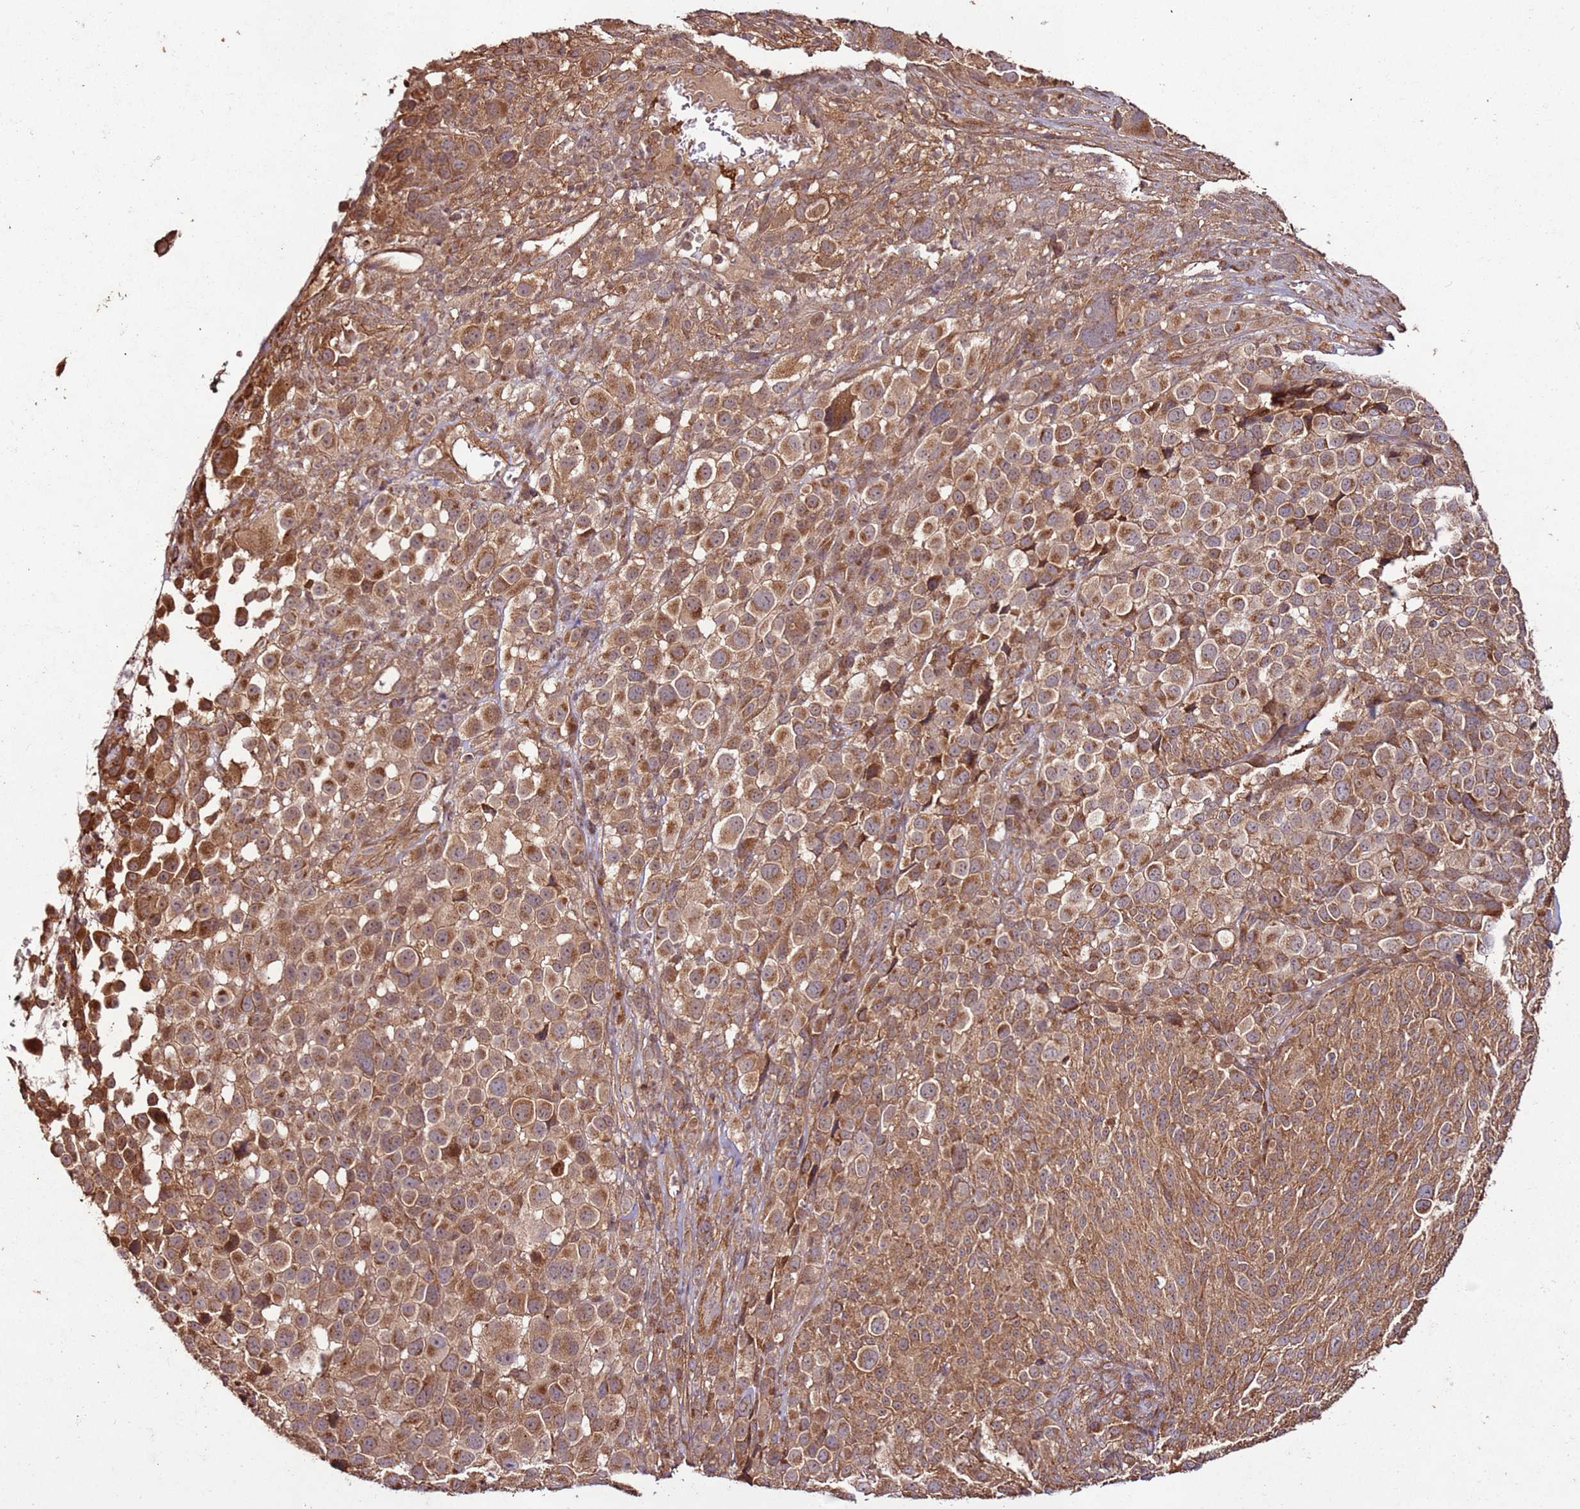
{"staining": {"intensity": "moderate", "quantity": ">75%", "location": "cytoplasmic/membranous"}, "tissue": "melanoma", "cell_type": "Tumor cells", "image_type": "cancer", "snomed": [{"axis": "morphology", "description": "Malignant melanoma, NOS"}, {"axis": "topography", "description": "Skin of trunk"}], "caption": "The image shows a brown stain indicating the presence of a protein in the cytoplasmic/membranous of tumor cells in malignant melanoma.", "gene": "FAM186A", "patient": {"sex": "male", "age": 71}}